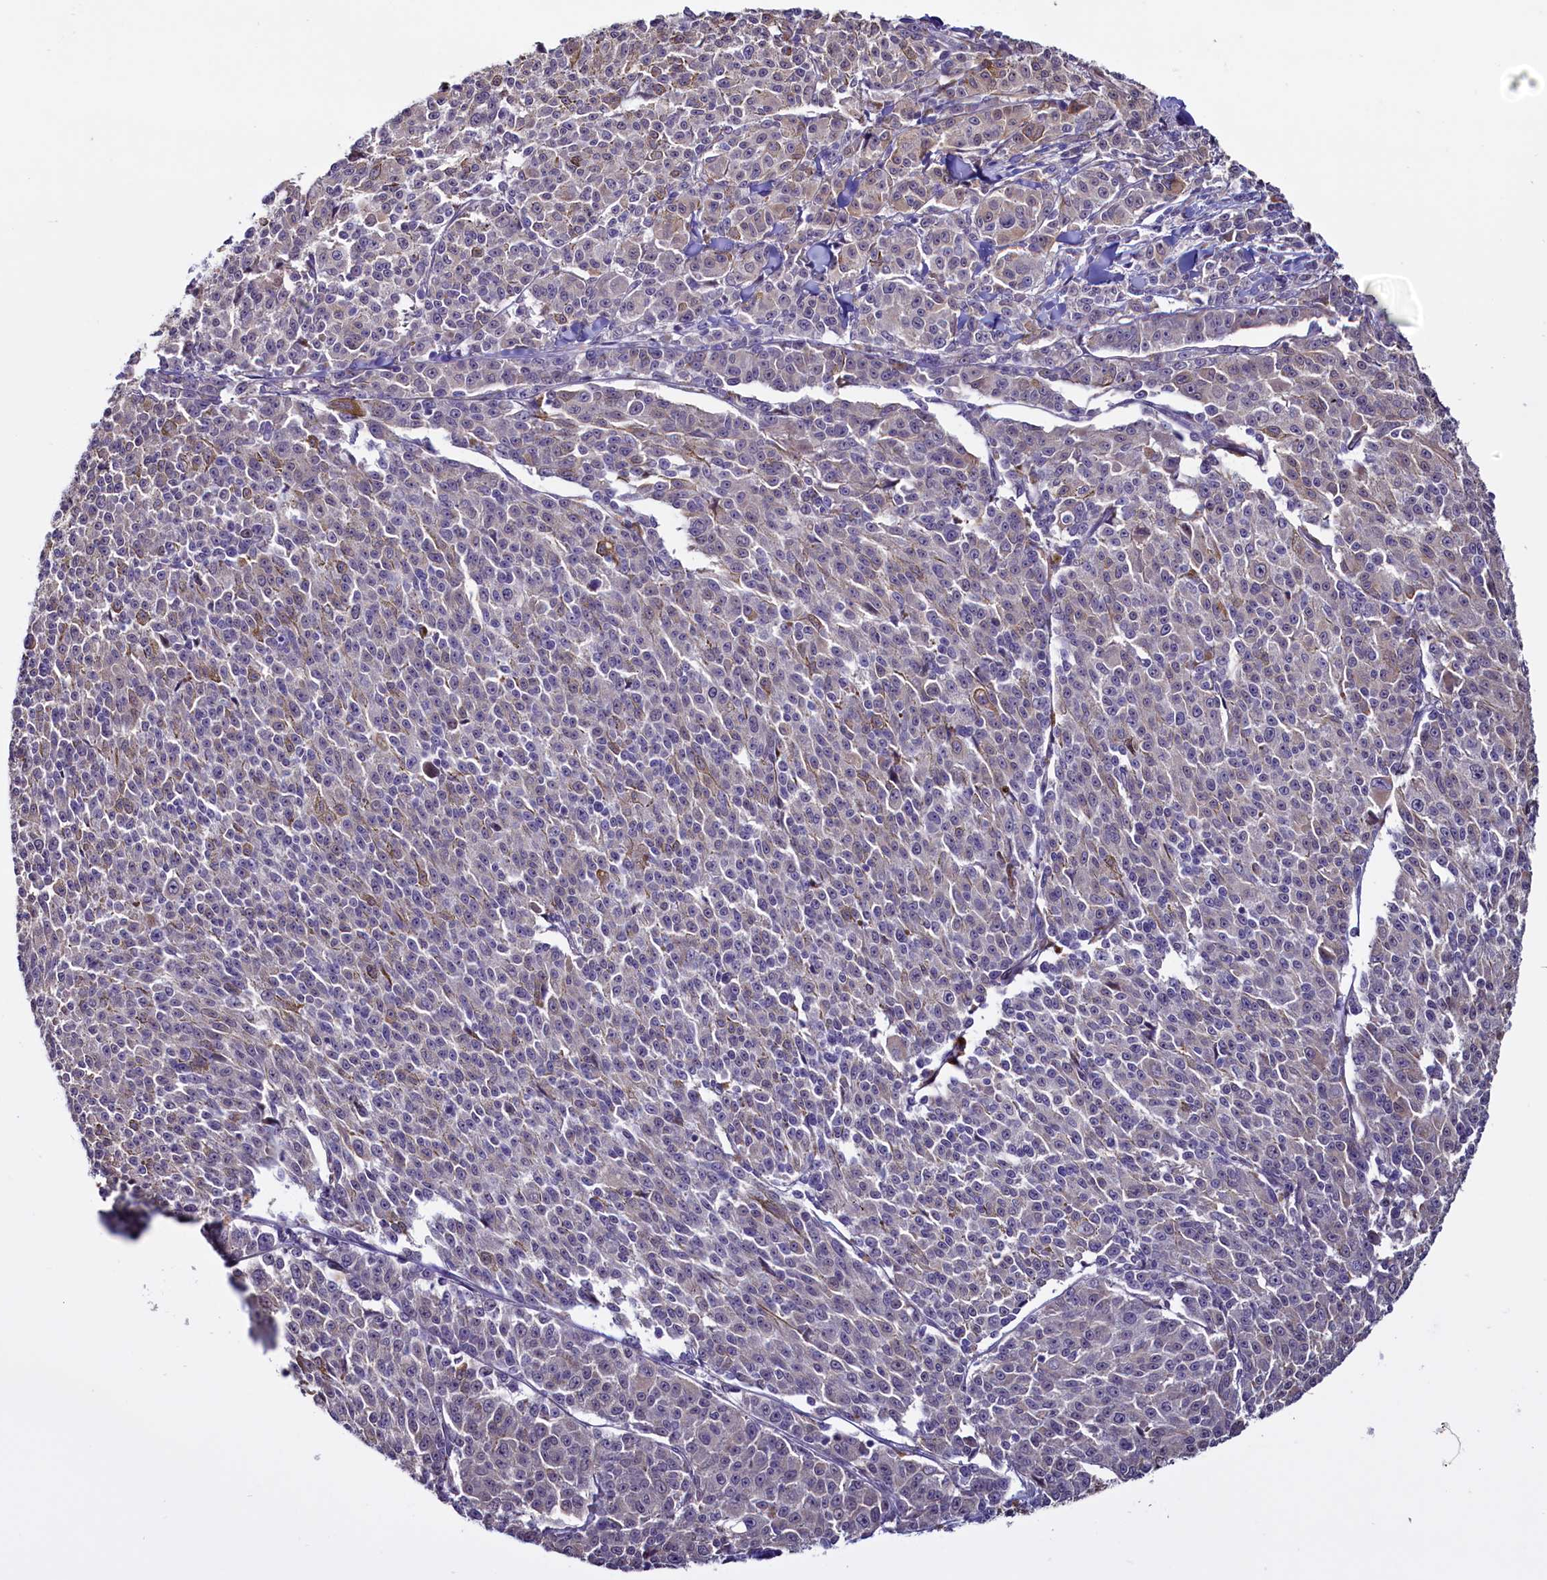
{"staining": {"intensity": "weak", "quantity": "25%-75%", "location": "cytoplasmic/membranous"}, "tissue": "melanoma", "cell_type": "Tumor cells", "image_type": "cancer", "snomed": [{"axis": "morphology", "description": "Malignant melanoma, NOS"}, {"axis": "topography", "description": "Skin"}], "caption": "The image displays a brown stain indicating the presence of a protein in the cytoplasmic/membranous of tumor cells in malignant melanoma.", "gene": "PDILT", "patient": {"sex": "female", "age": 52}}